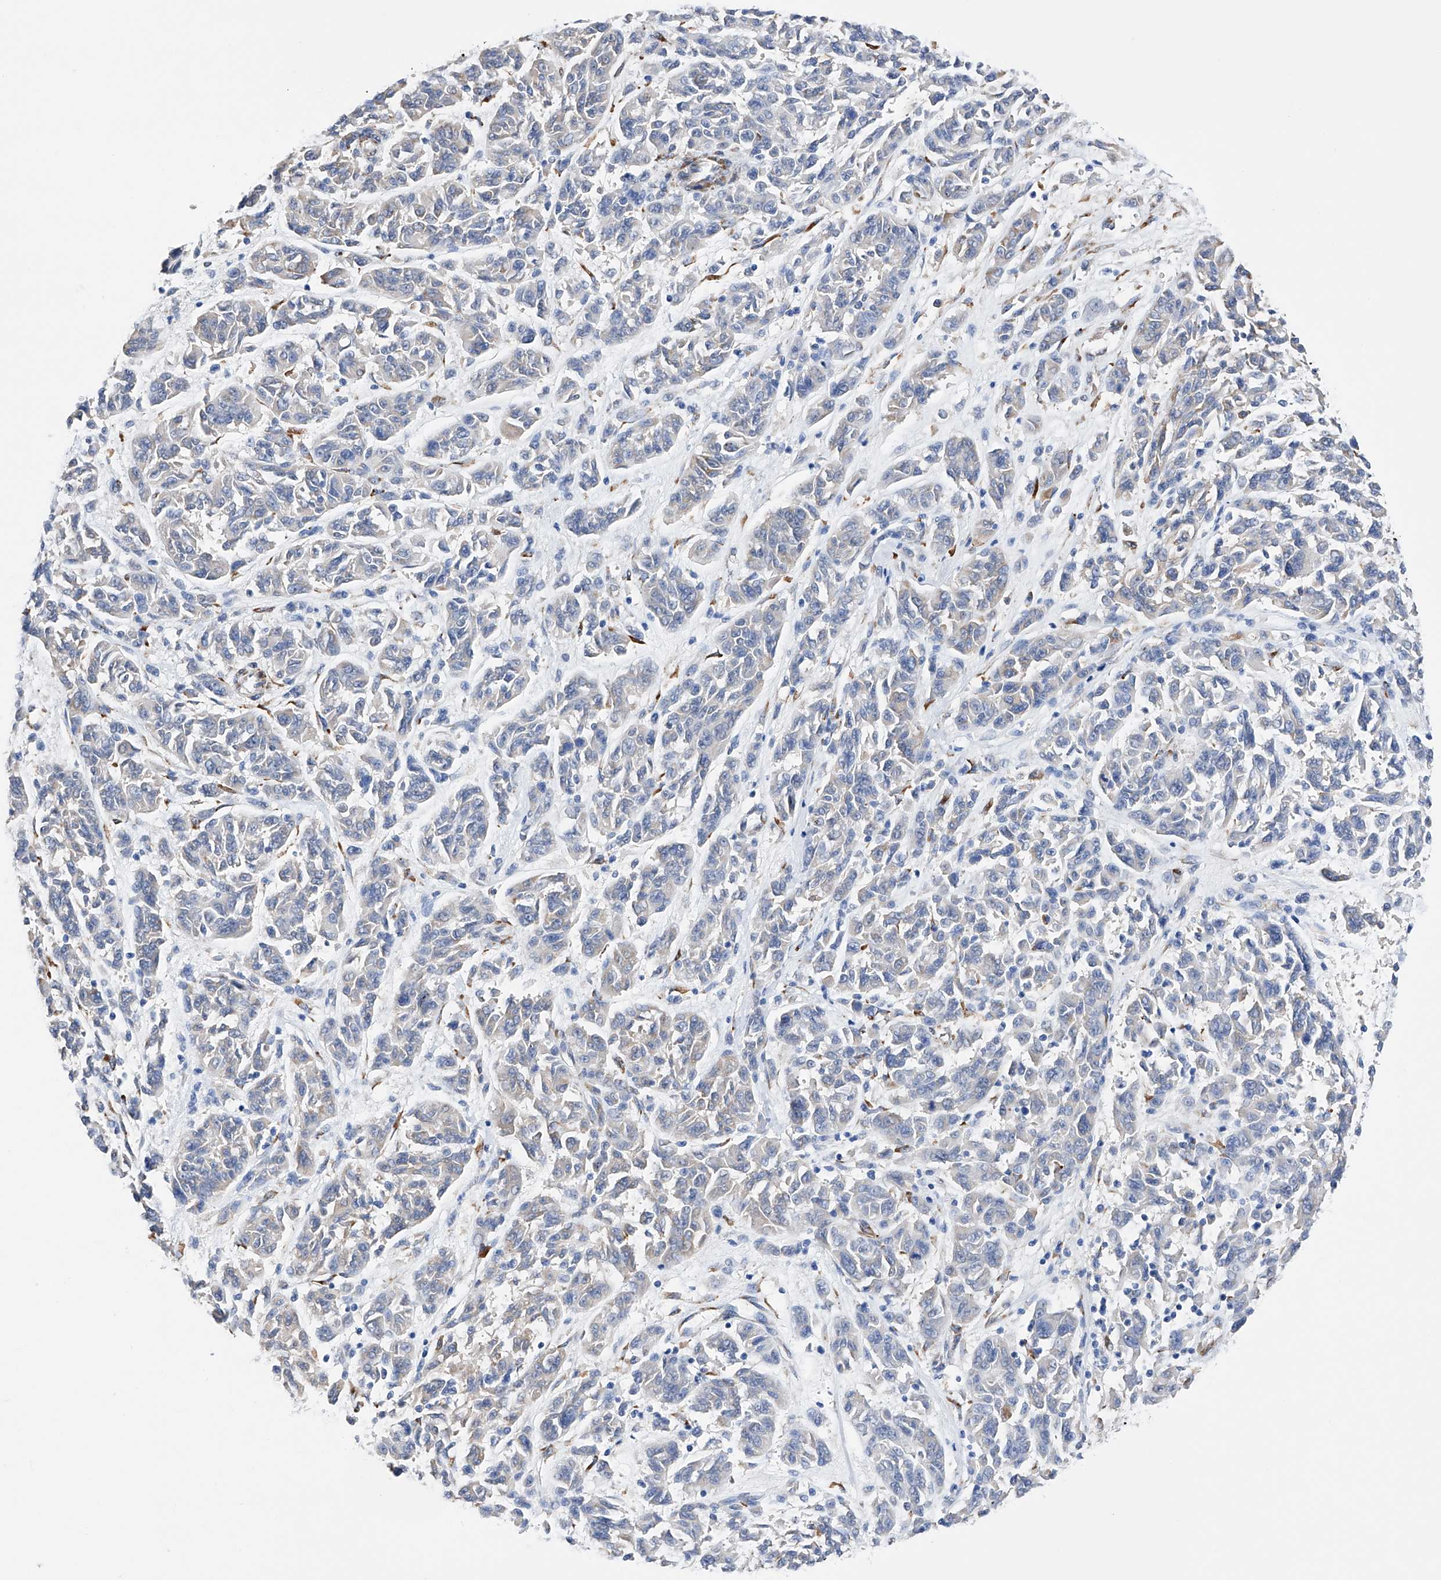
{"staining": {"intensity": "weak", "quantity": "<25%", "location": "cytoplasmic/membranous"}, "tissue": "melanoma", "cell_type": "Tumor cells", "image_type": "cancer", "snomed": [{"axis": "morphology", "description": "Malignant melanoma, NOS"}, {"axis": "topography", "description": "Skin"}], "caption": "Immunohistochemical staining of melanoma shows no significant positivity in tumor cells.", "gene": "PDIA5", "patient": {"sex": "male", "age": 53}}